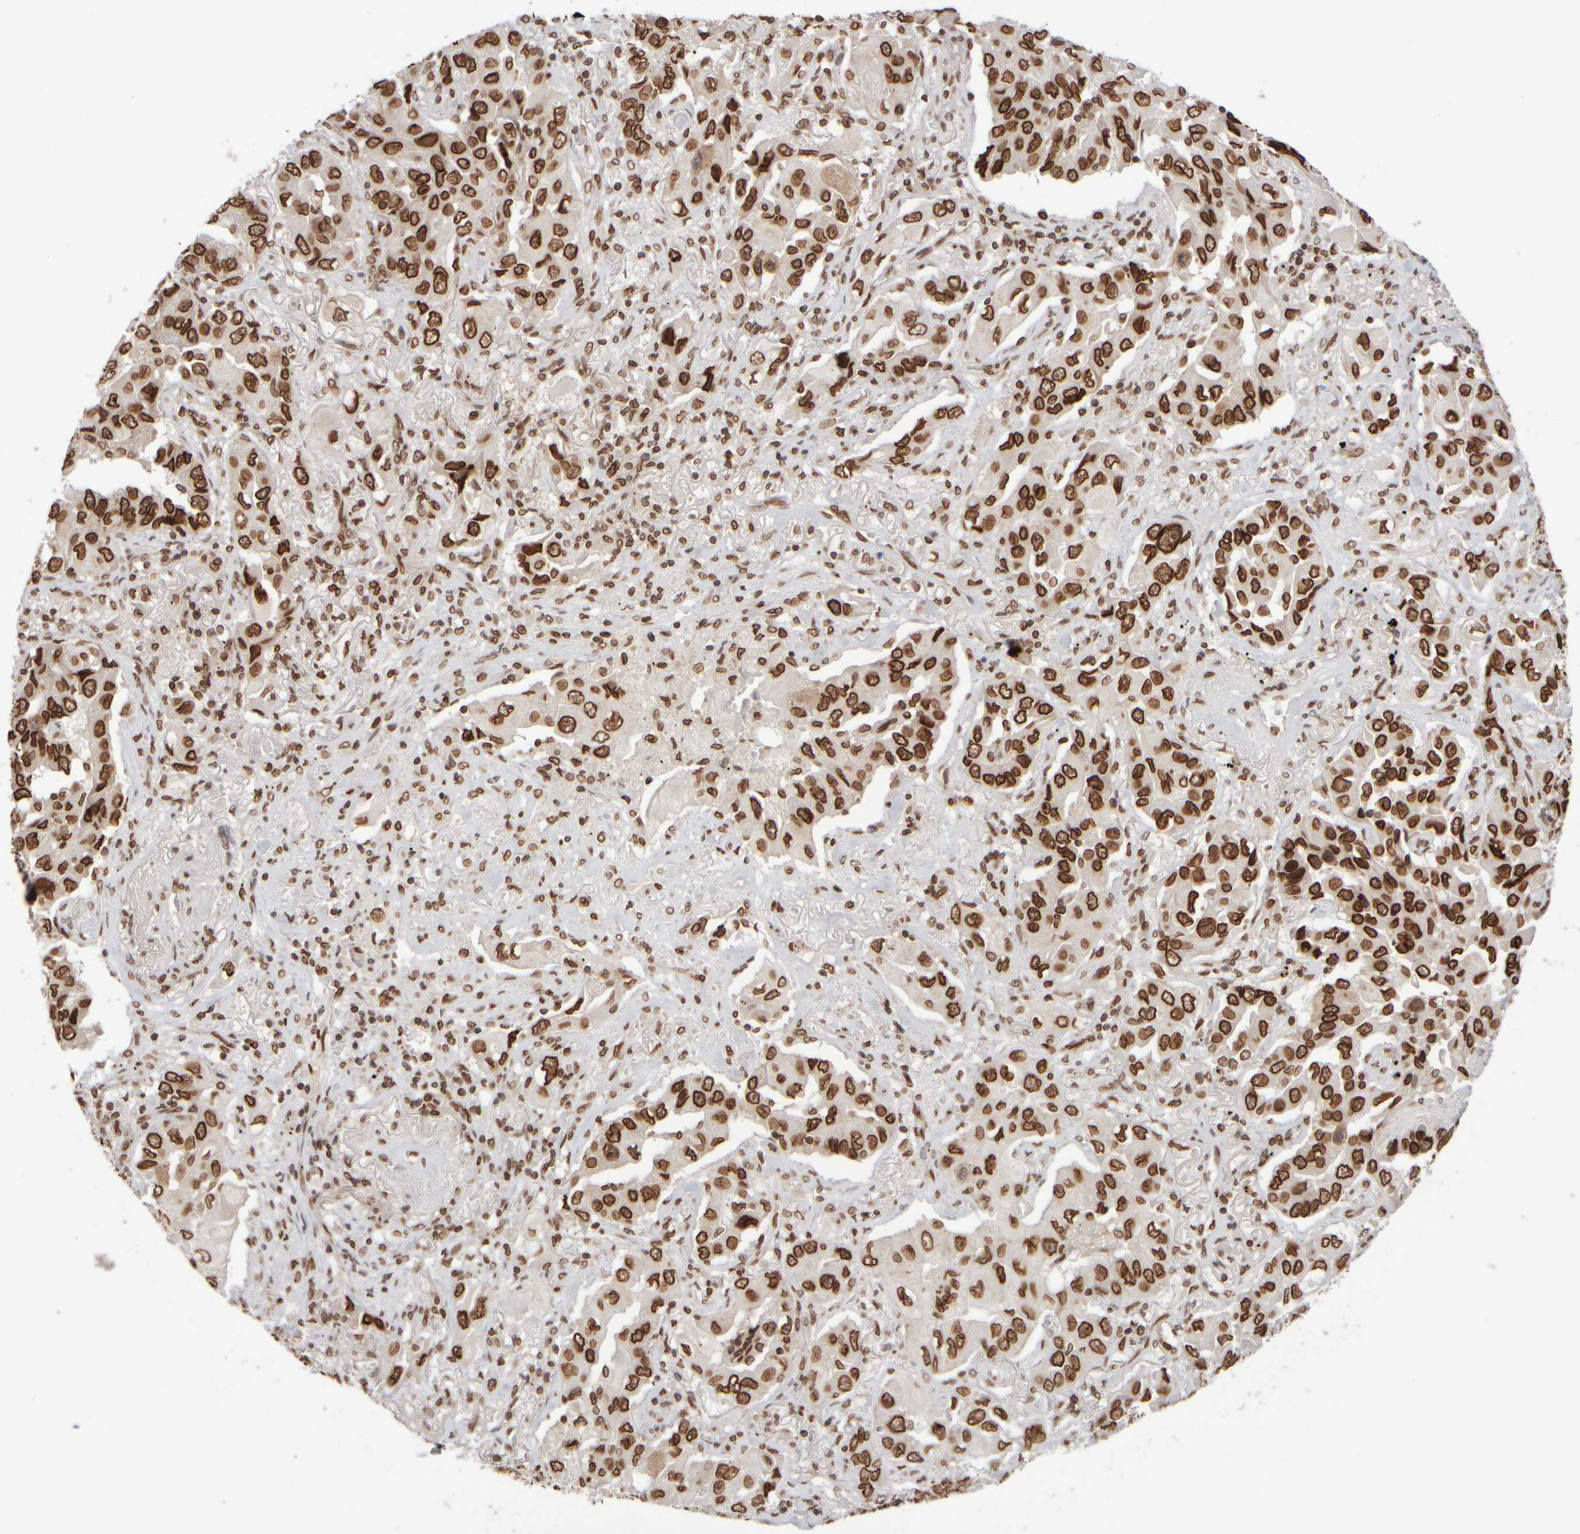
{"staining": {"intensity": "strong", "quantity": ">75%", "location": "cytoplasmic/membranous,nuclear"}, "tissue": "lung cancer", "cell_type": "Tumor cells", "image_type": "cancer", "snomed": [{"axis": "morphology", "description": "Adenocarcinoma, NOS"}, {"axis": "topography", "description": "Lung"}], "caption": "Human adenocarcinoma (lung) stained with a protein marker reveals strong staining in tumor cells.", "gene": "ZC3HC1", "patient": {"sex": "female", "age": 65}}